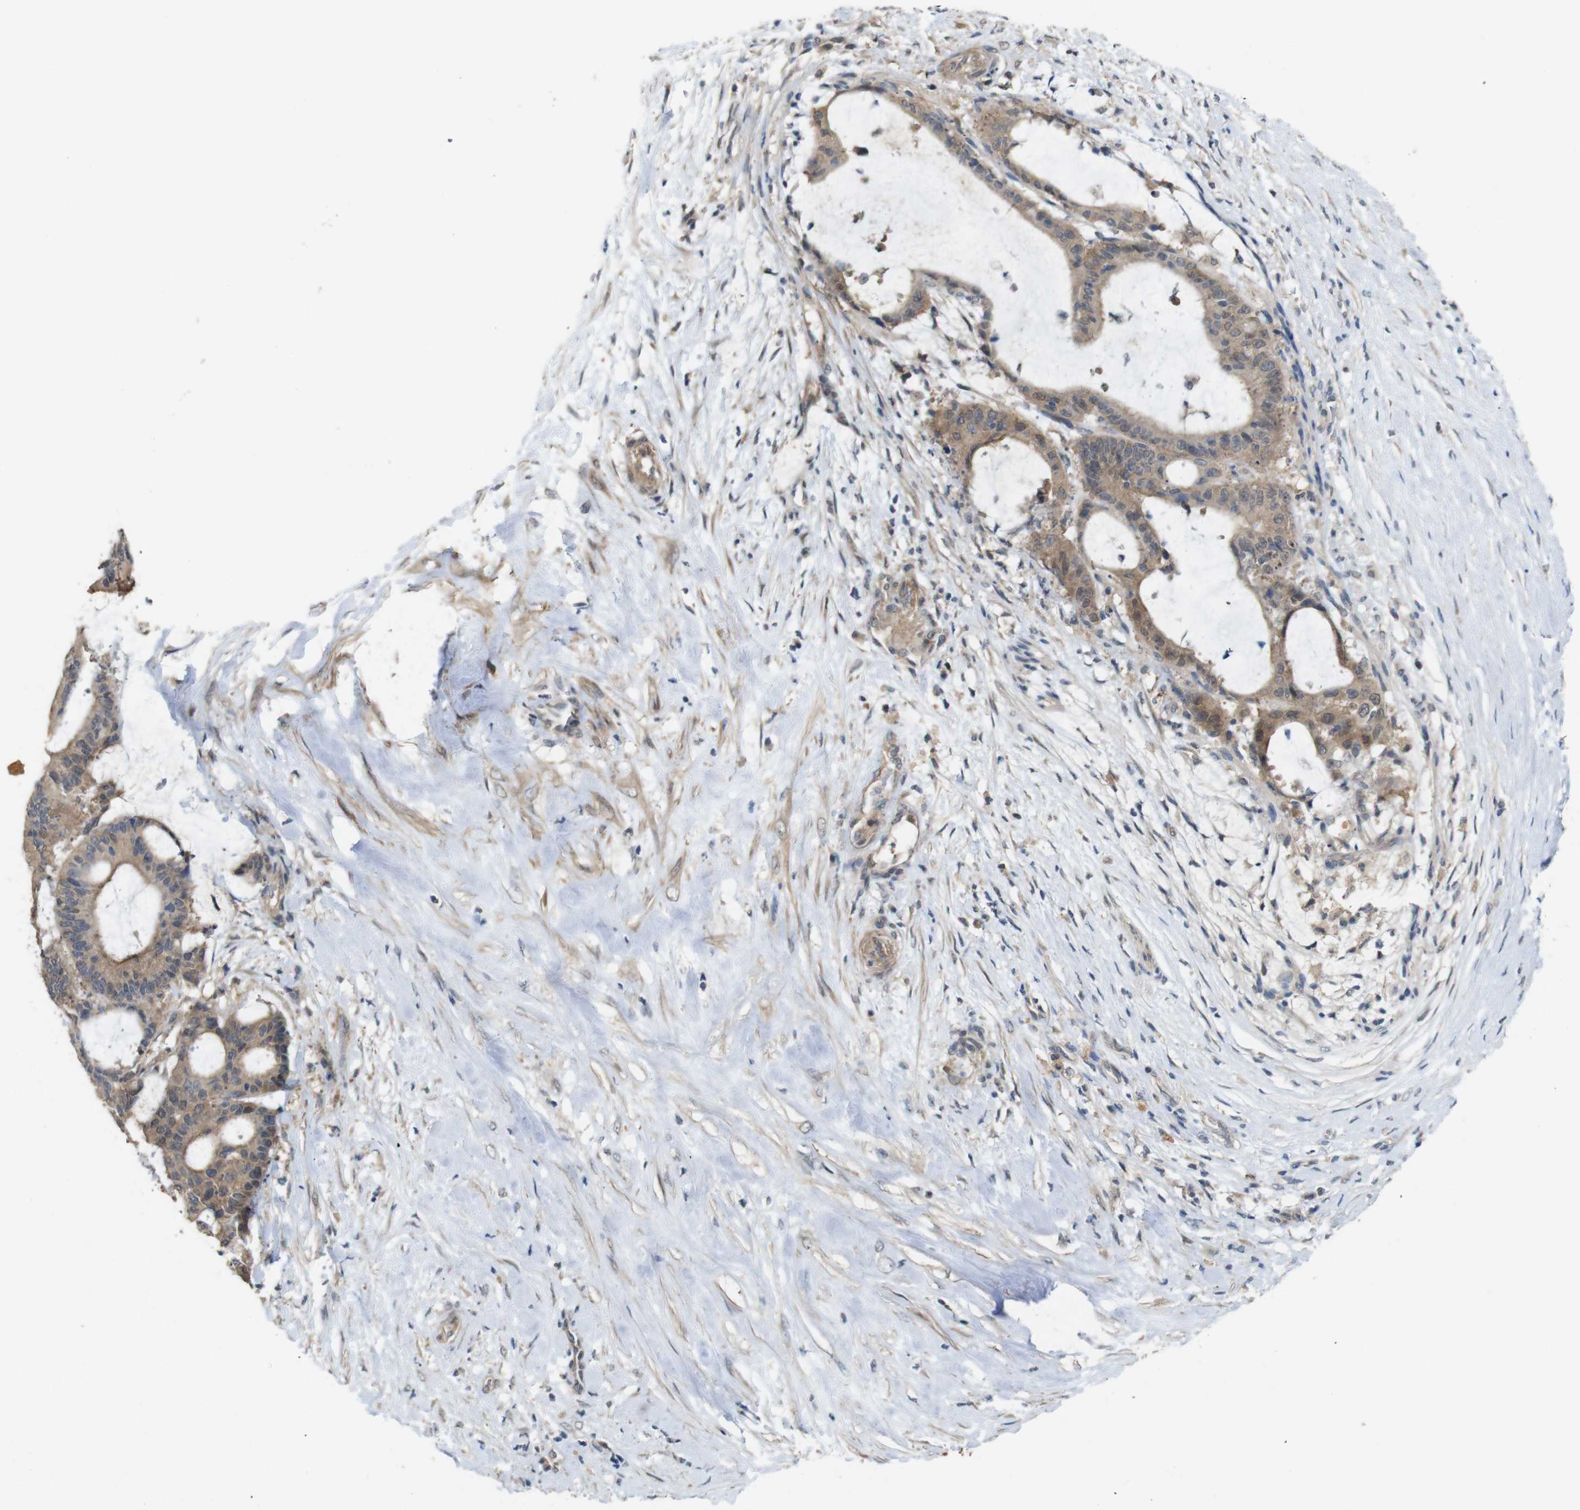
{"staining": {"intensity": "moderate", "quantity": ">75%", "location": "cytoplasmic/membranous"}, "tissue": "liver cancer", "cell_type": "Tumor cells", "image_type": "cancer", "snomed": [{"axis": "morphology", "description": "Cholangiocarcinoma"}, {"axis": "topography", "description": "Liver"}], "caption": "Immunohistochemistry image of liver cancer stained for a protein (brown), which reveals medium levels of moderate cytoplasmic/membranous expression in approximately >75% of tumor cells.", "gene": "CDC34", "patient": {"sex": "female", "age": 73}}